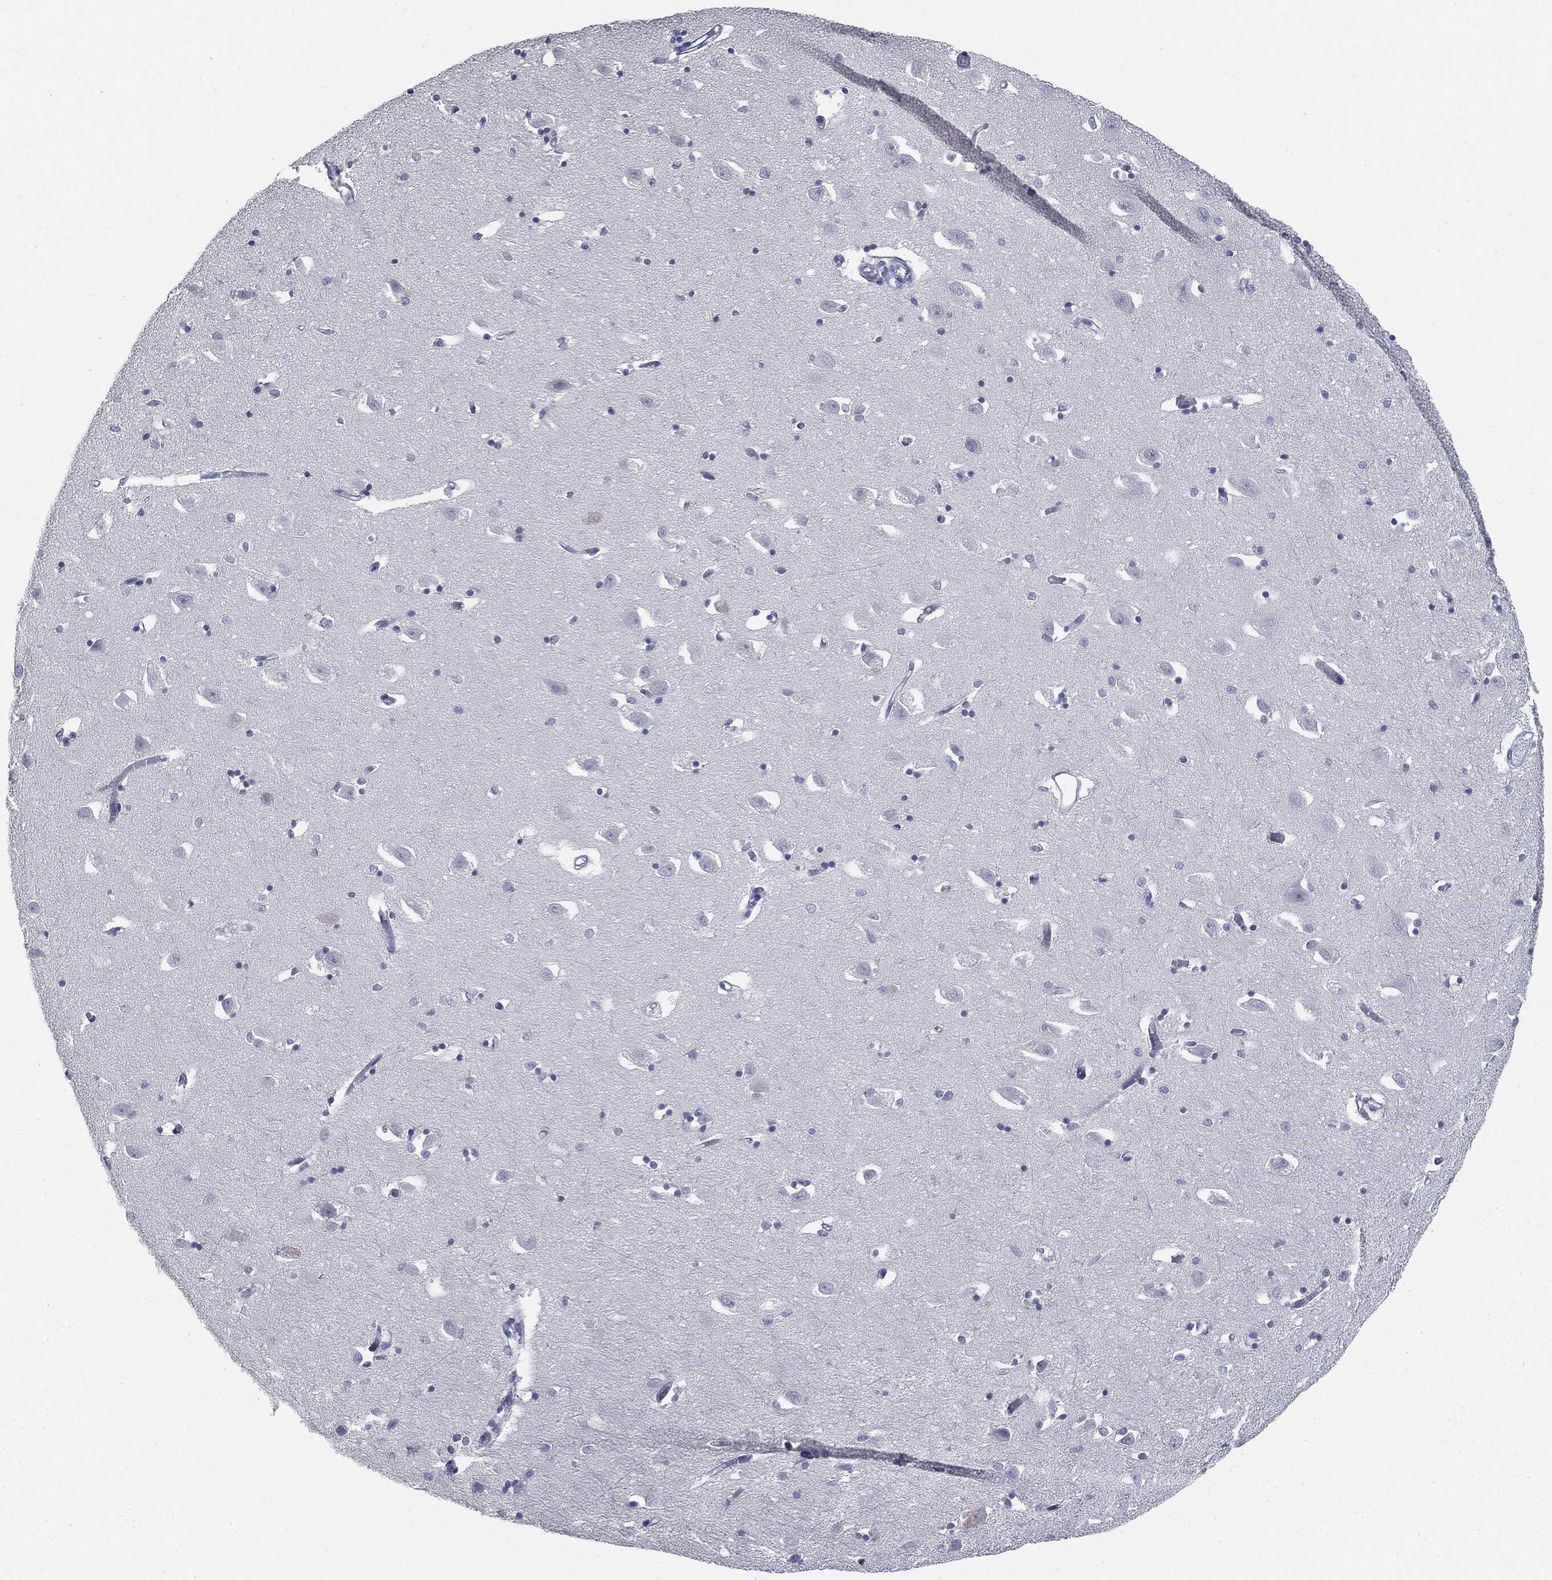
{"staining": {"intensity": "negative", "quantity": "none", "location": "none"}, "tissue": "hippocampus", "cell_type": "Glial cells", "image_type": "normal", "snomed": [{"axis": "morphology", "description": "Normal tissue, NOS"}, {"axis": "topography", "description": "Lateral ventricle wall"}, {"axis": "topography", "description": "Hippocampus"}], "caption": "IHC photomicrograph of unremarkable hippocampus stained for a protein (brown), which displays no expression in glial cells.", "gene": "CUZD1", "patient": {"sex": "female", "age": 63}}